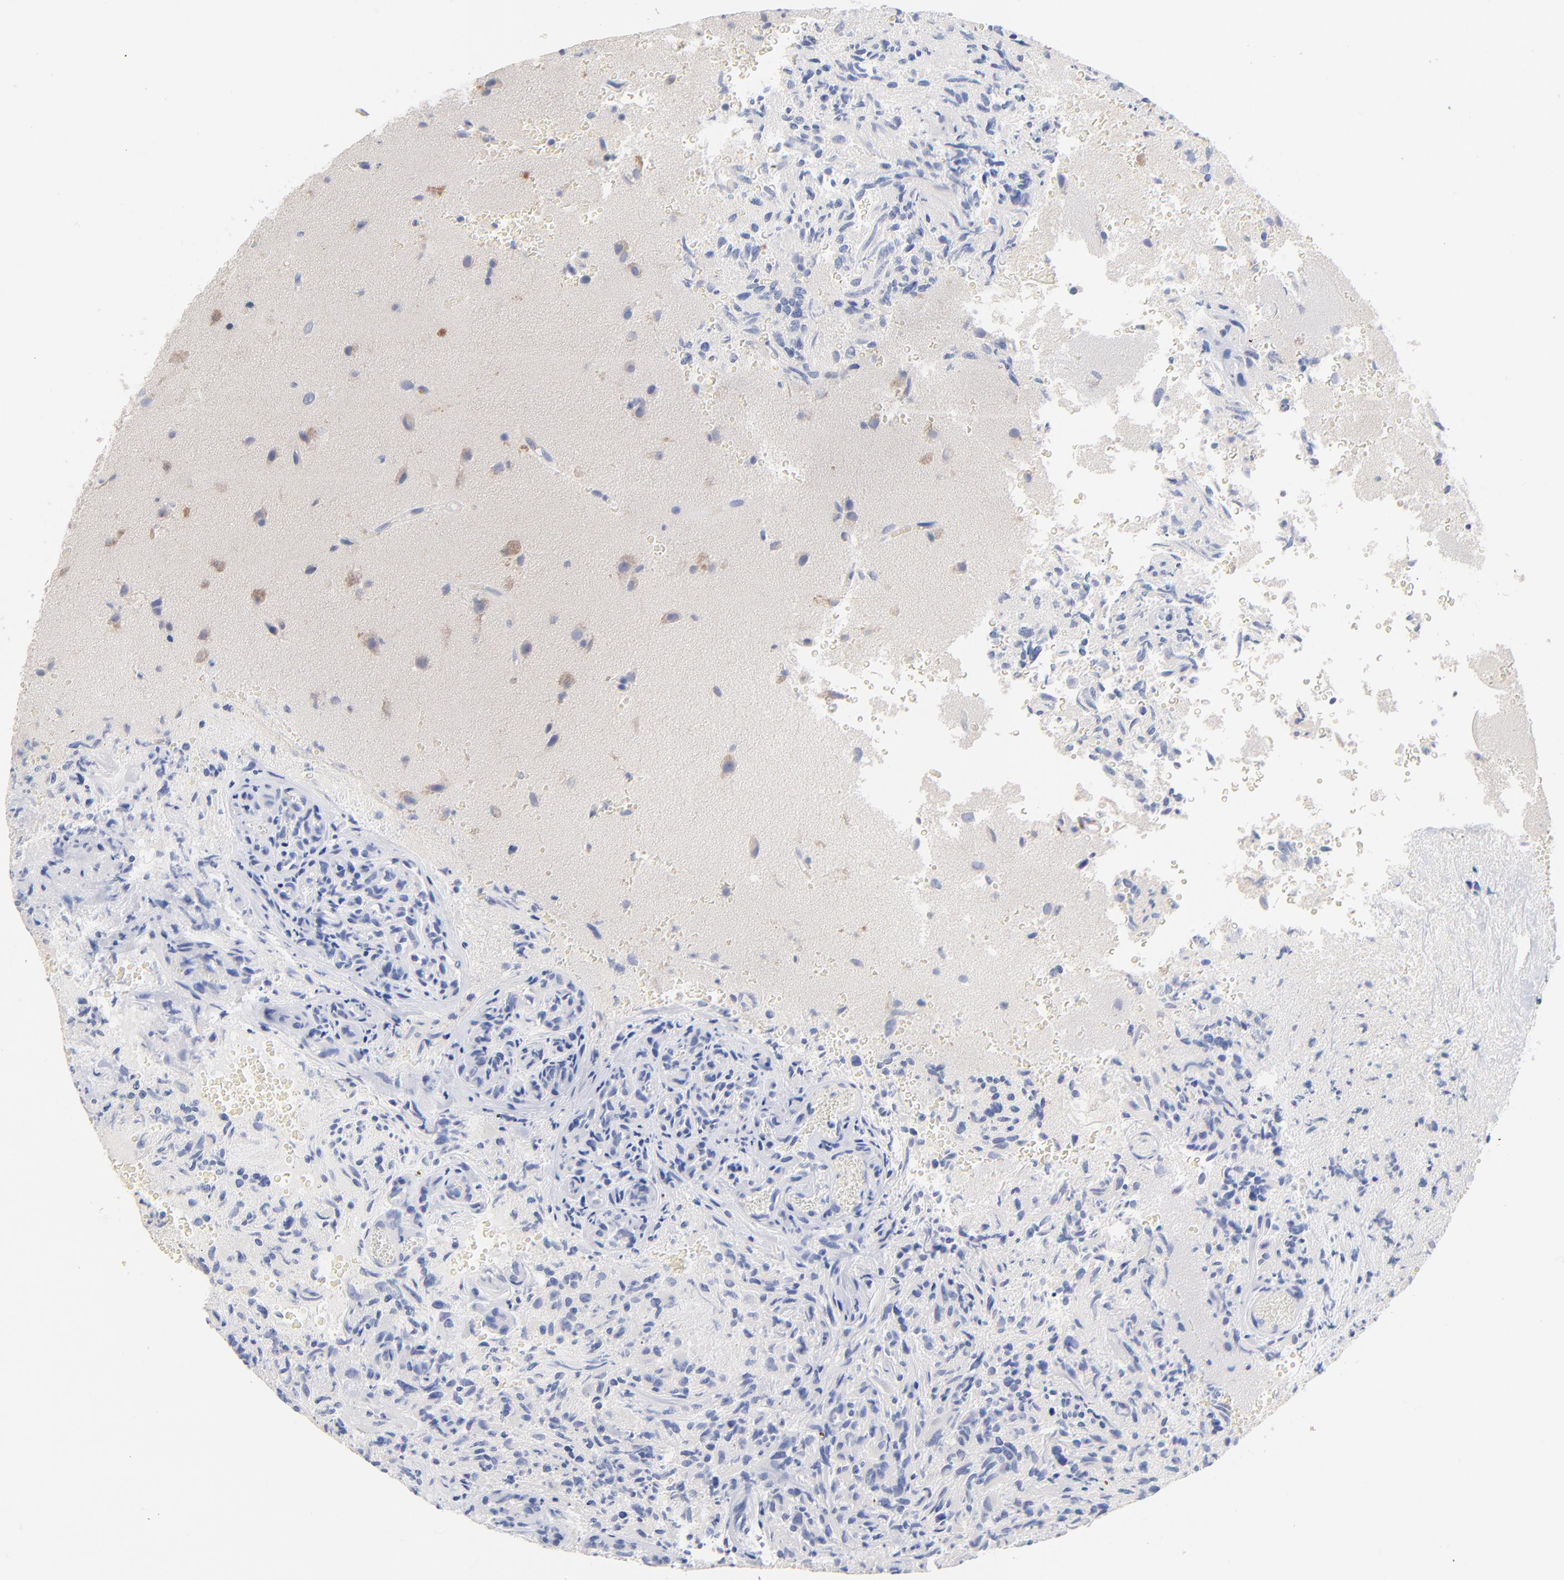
{"staining": {"intensity": "weak", "quantity": "<25%", "location": "cytoplasmic/membranous"}, "tissue": "glioma", "cell_type": "Tumor cells", "image_type": "cancer", "snomed": [{"axis": "morphology", "description": "Normal tissue, NOS"}, {"axis": "morphology", "description": "Glioma, malignant, High grade"}, {"axis": "topography", "description": "Cerebral cortex"}], "caption": "Immunohistochemical staining of human glioma demonstrates no significant expression in tumor cells.", "gene": "CPS1", "patient": {"sex": "male", "age": 75}}